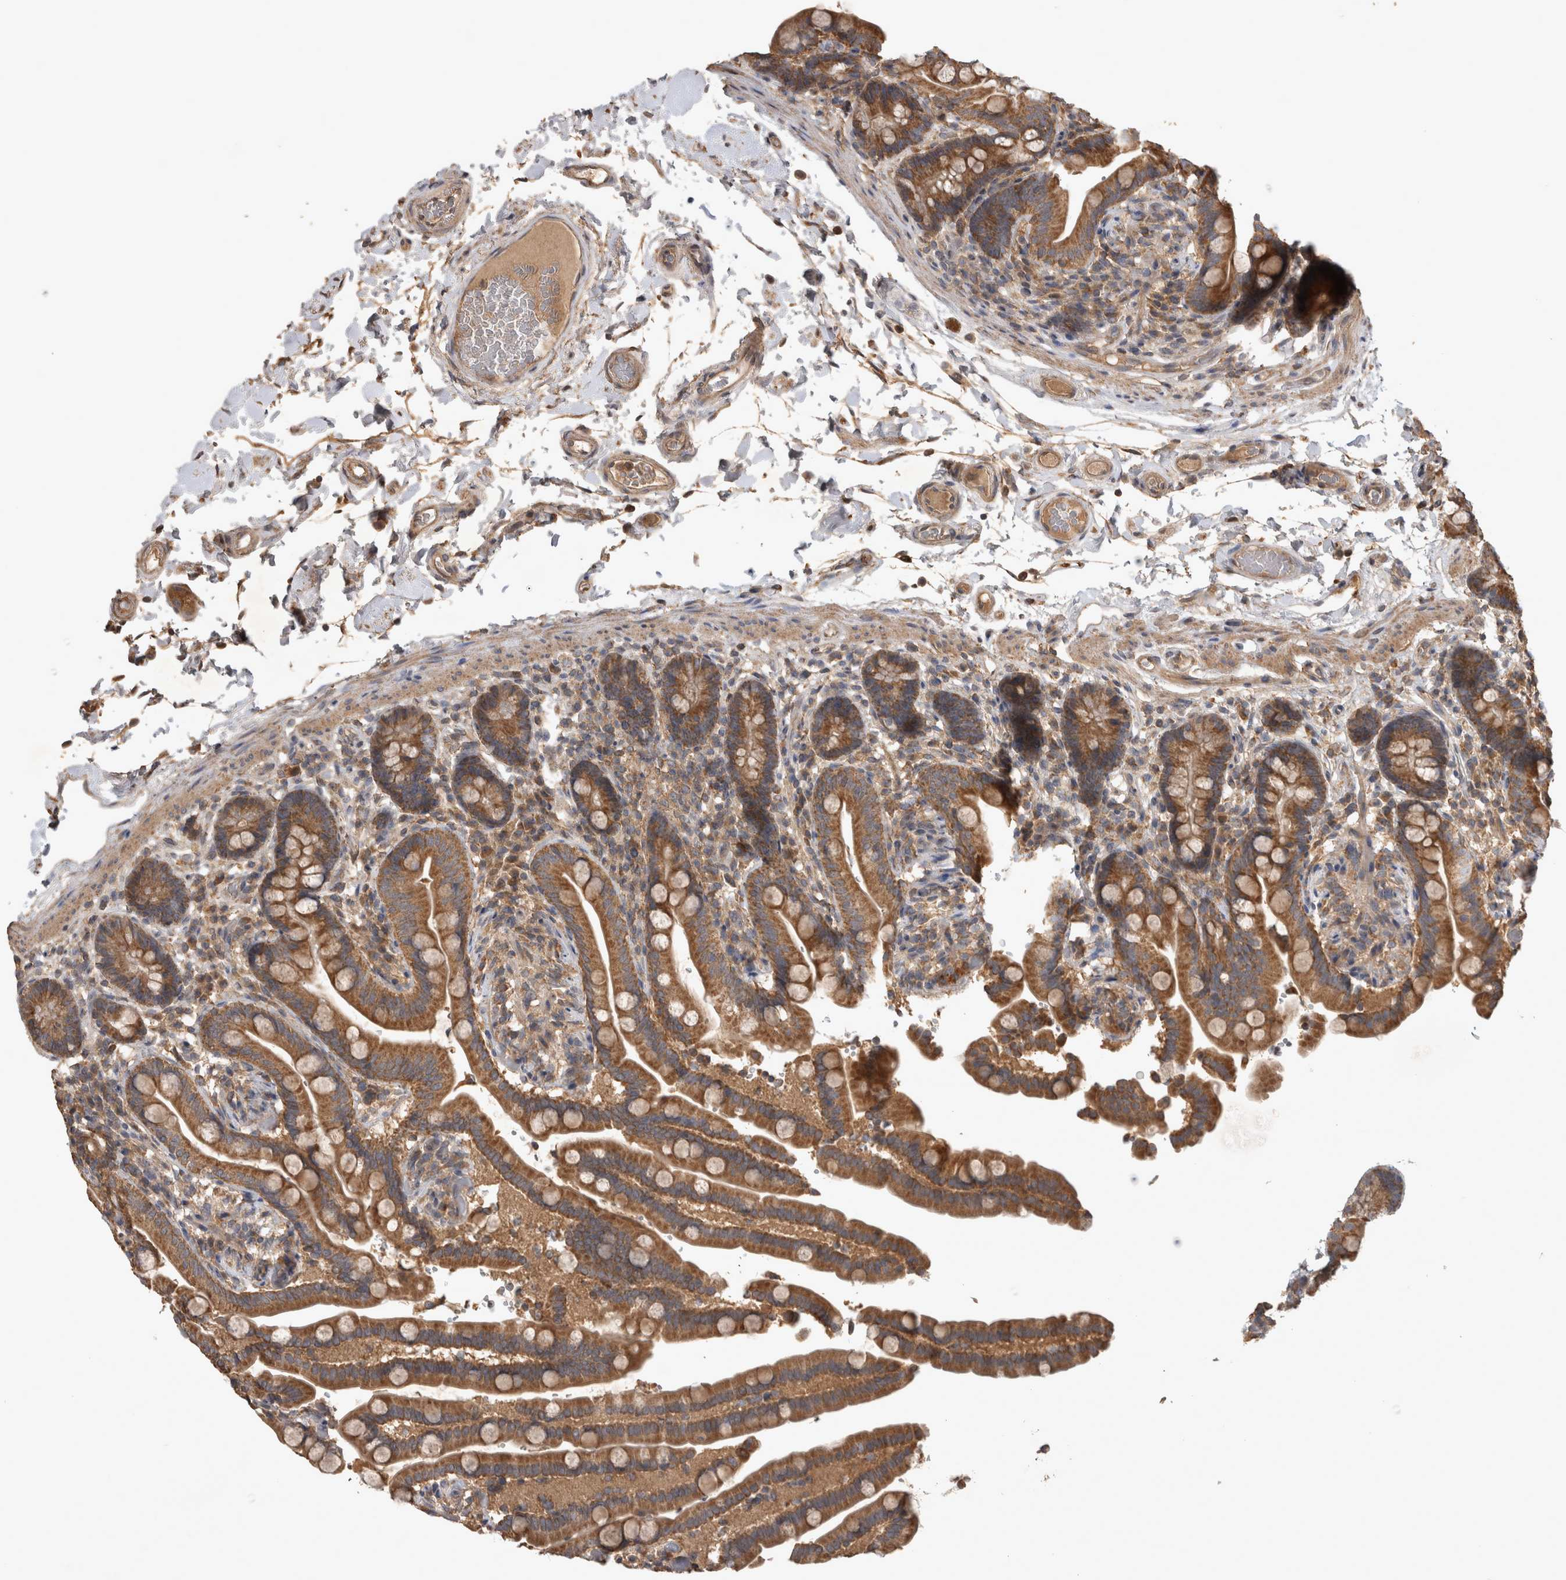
{"staining": {"intensity": "moderate", "quantity": ">75%", "location": "cytoplasmic/membranous"}, "tissue": "colon", "cell_type": "Endothelial cells", "image_type": "normal", "snomed": [{"axis": "morphology", "description": "Normal tissue, NOS"}, {"axis": "topography", "description": "Smooth muscle"}, {"axis": "topography", "description": "Colon"}], "caption": "Immunohistochemical staining of unremarkable colon demonstrates medium levels of moderate cytoplasmic/membranous staining in about >75% of endothelial cells.", "gene": "TRMT61B", "patient": {"sex": "male", "age": 73}}